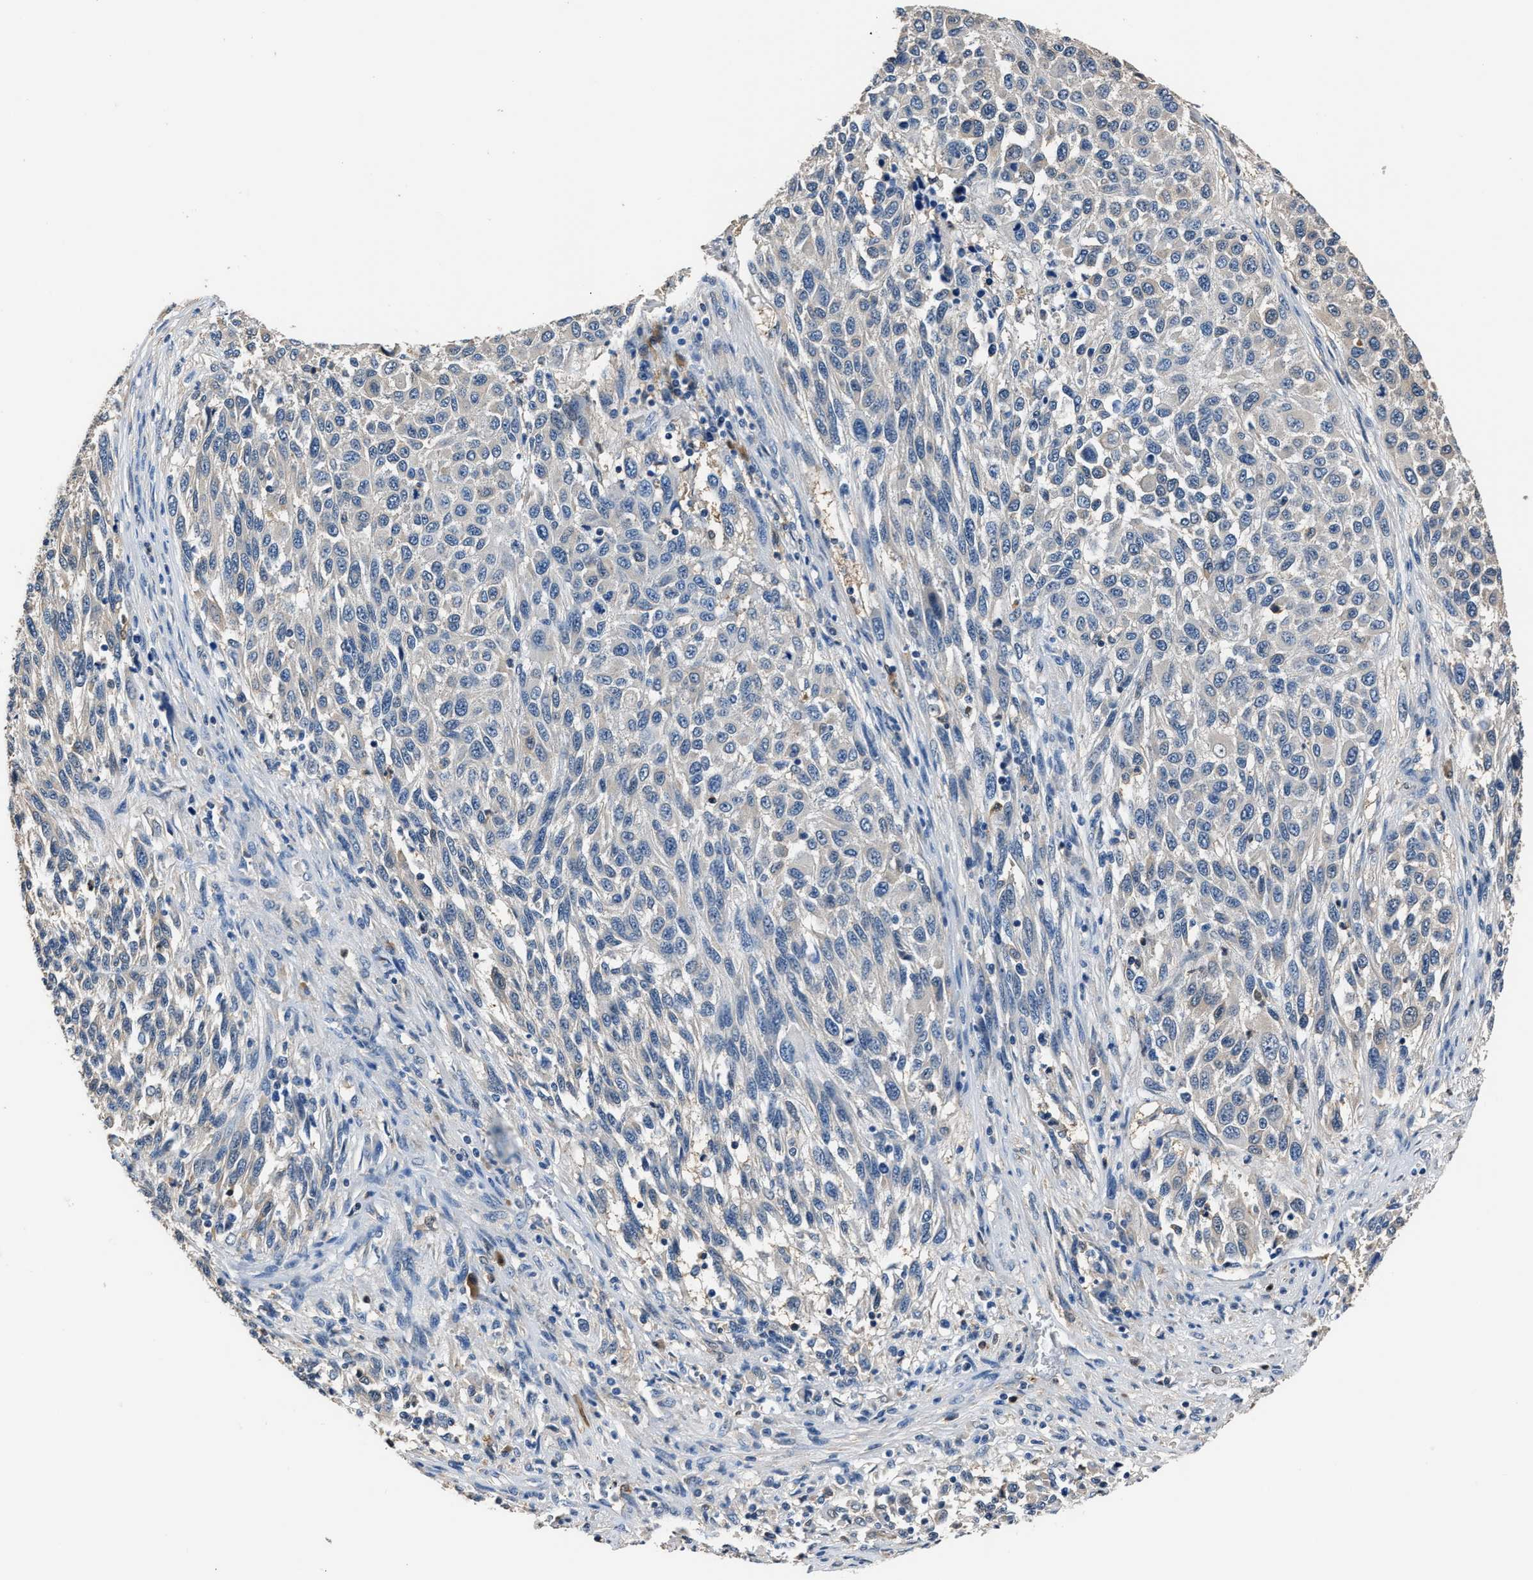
{"staining": {"intensity": "negative", "quantity": "none", "location": "none"}, "tissue": "melanoma", "cell_type": "Tumor cells", "image_type": "cancer", "snomed": [{"axis": "morphology", "description": "Malignant melanoma, Metastatic site"}, {"axis": "topography", "description": "Lymph node"}], "caption": "IHC image of neoplastic tissue: human malignant melanoma (metastatic site) stained with DAB displays no significant protein staining in tumor cells. (Stains: DAB (3,3'-diaminobenzidine) immunohistochemistry with hematoxylin counter stain, Microscopy: brightfield microscopy at high magnification).", "gene": "GSTP1", "patient": {"sex": "male", "age": 61}}